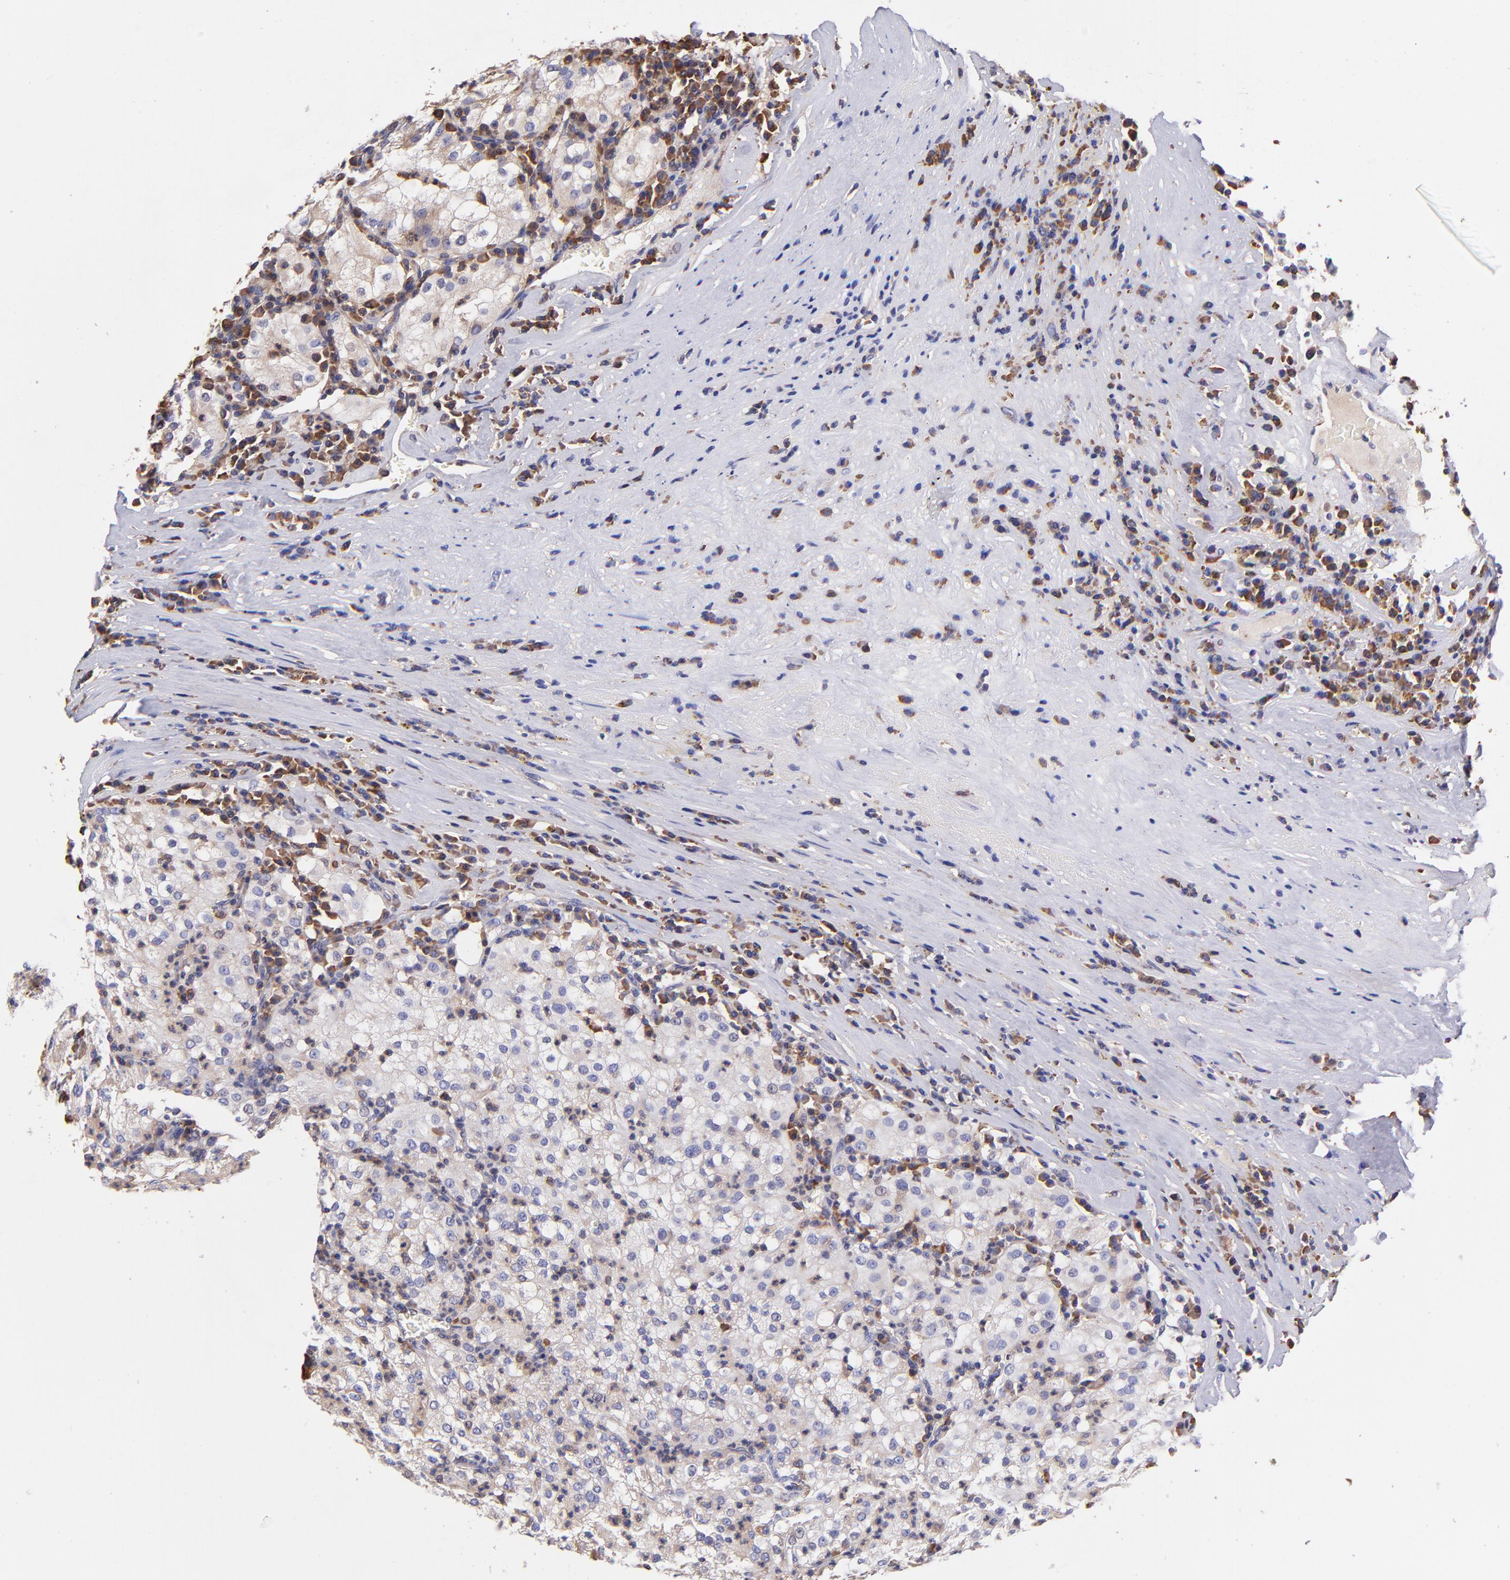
{"staining": {"intensity": "weak", "quantity": "25%-75%", "location": "cytoplasmic/membranous"}, "tissue": "renal cancer", "cell_type": "Tumor cells", "image_type": "cancer", "snomed": [{"axis": "morphology", "description": "Adenocarcinoma, NOS"}, {"axis": "topography", "description": "Kidney"}], "caption": "This image reveals immunohistochemistry staining of human adenocarcinoma (renal), with low weak cytoplasmic/membranous positivity in about 25%-75% of tumor cells.", "gene": "PREX1", "patient": {"sex": "male", "age": 59}}